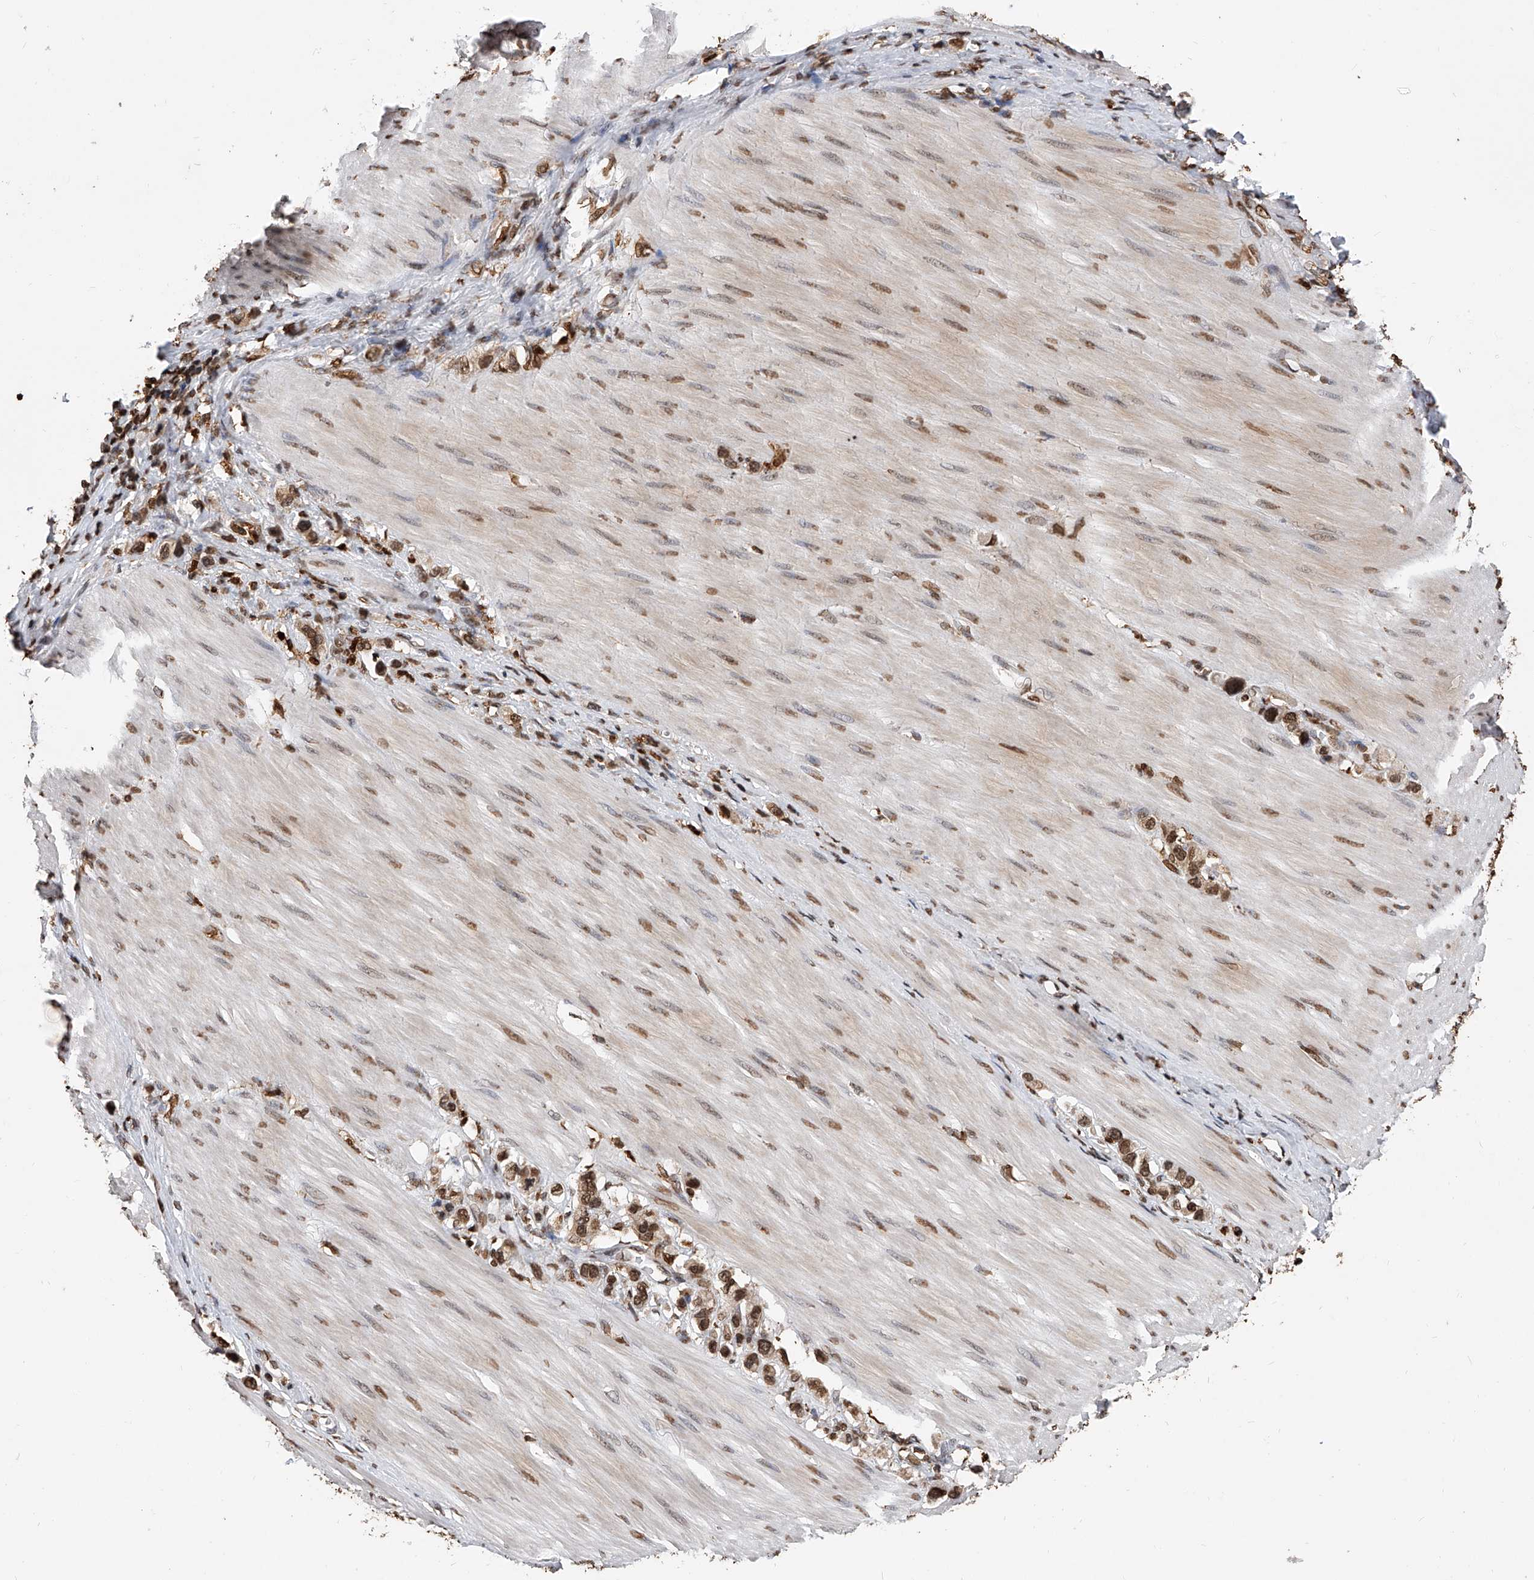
{"staining": {"intensity": "moderate", "quantity": ">75%", "location": "nuclear"}, "tissue": "stomach cancer", "cell_type": "Tumor cells", "image_type": "cancer", "snomed": [{"axis": "morphology", "description": "Adenocarcinoma, NOS"}, {"axis": "topography", "description": "Stomach"}], "caption": "Stomach cancer tissue reveals moderate nuclear expression in approximately >75% of tumor cells, visualized by immunohistochemistry.", "gene": "CFAP410", "patient": {"sex": "female", "age": 65}}